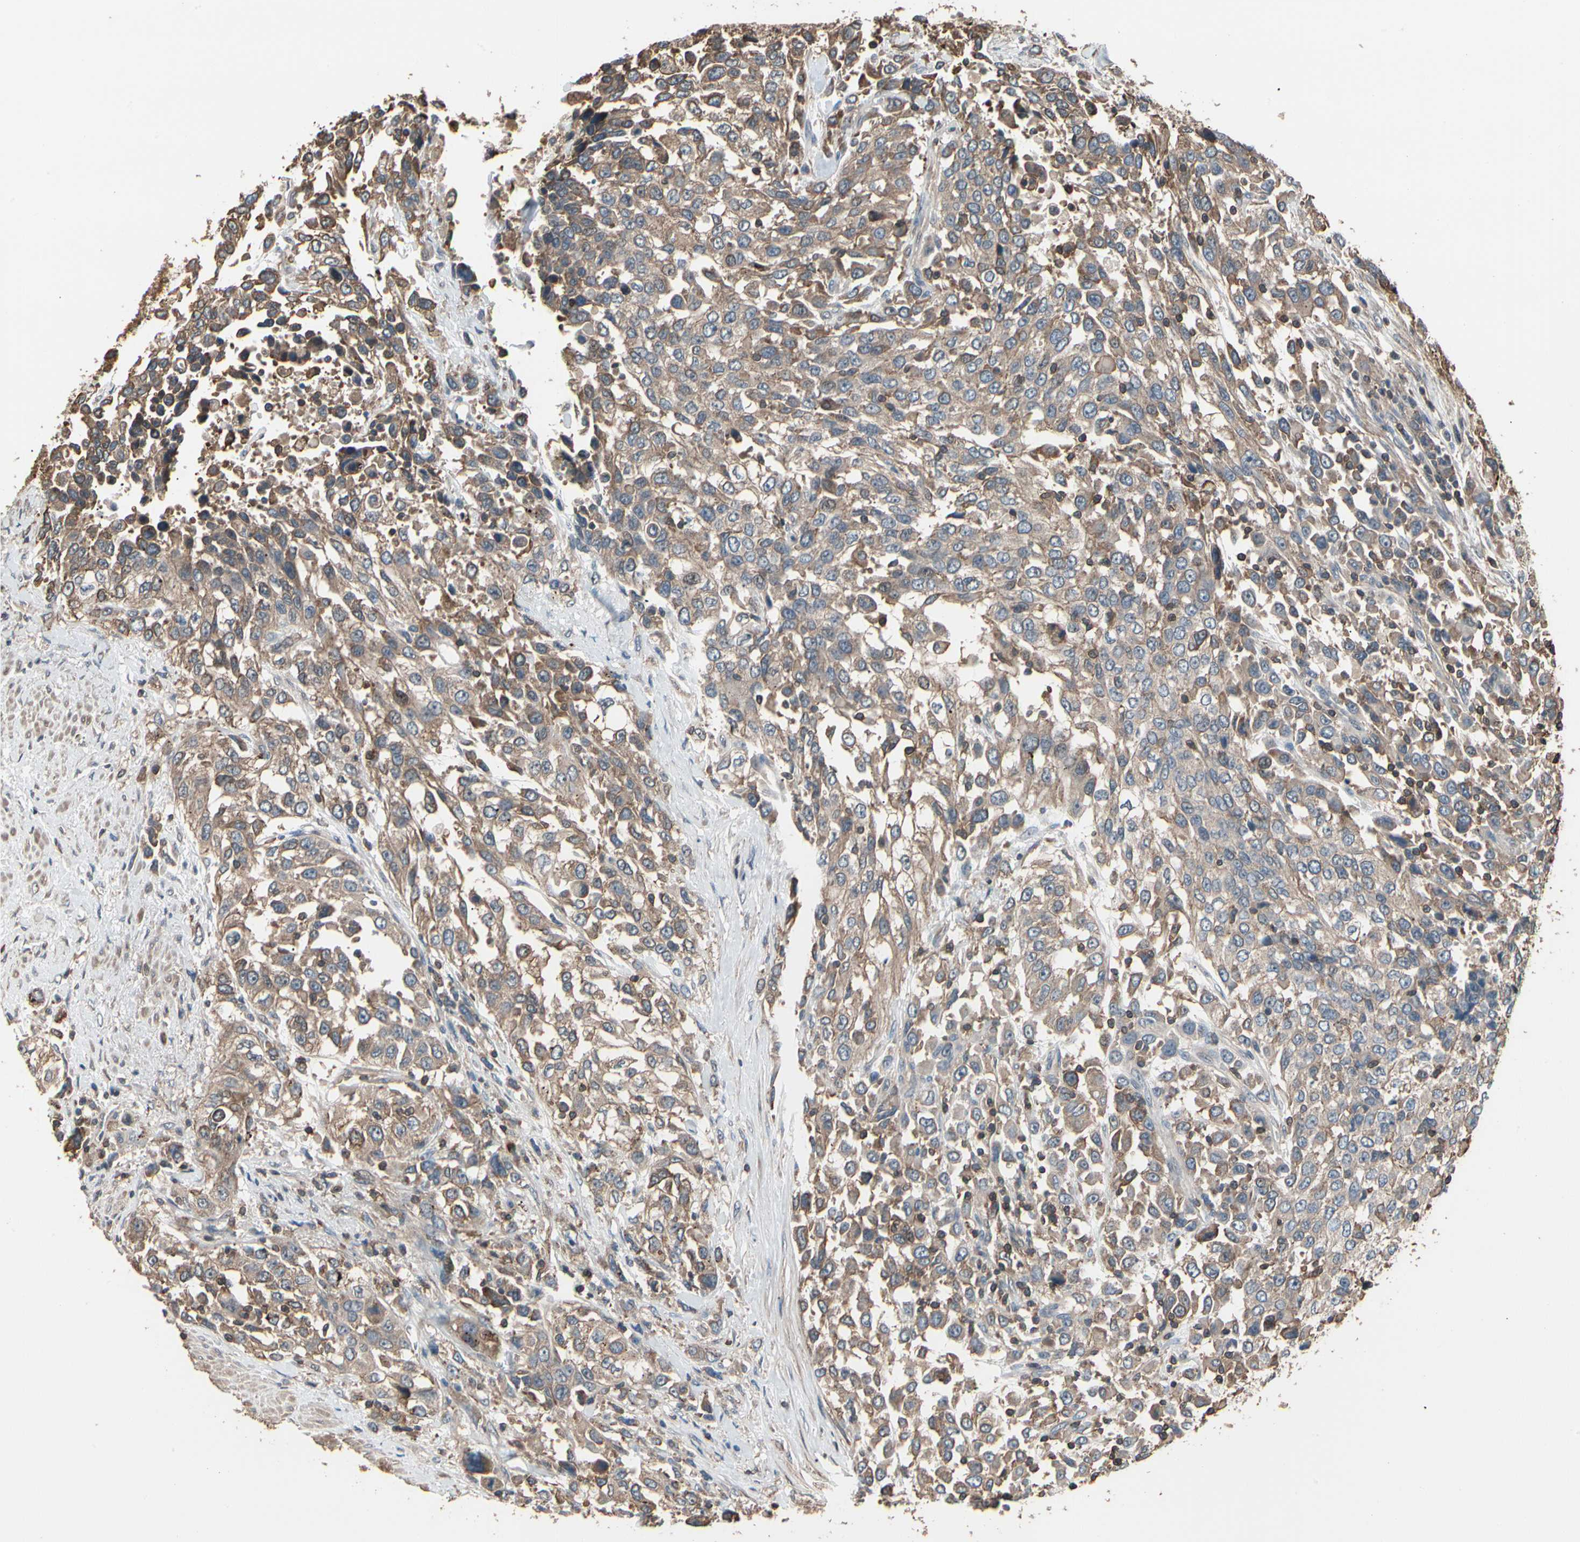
{"staining": {"intensity": "moderate", "quantity": ">75%", "location": "cytoplasmic/membranous"}, "tissue": "urothelial cancer", "cell_type": "Tumor cells", "image_type": "cancer", "snomed": [{"axis": "morphology", "description": "Urothelial carcinoma, High grade"}, {"axis": "topography", "description": "Urinary bladder"}], "caption": "High-grade urothelial carcinoma stained with a protein marker displays moderate staining in tumor cells.", "gene": "MAPK13", "patient": {"sex": "female", "age": 80}}